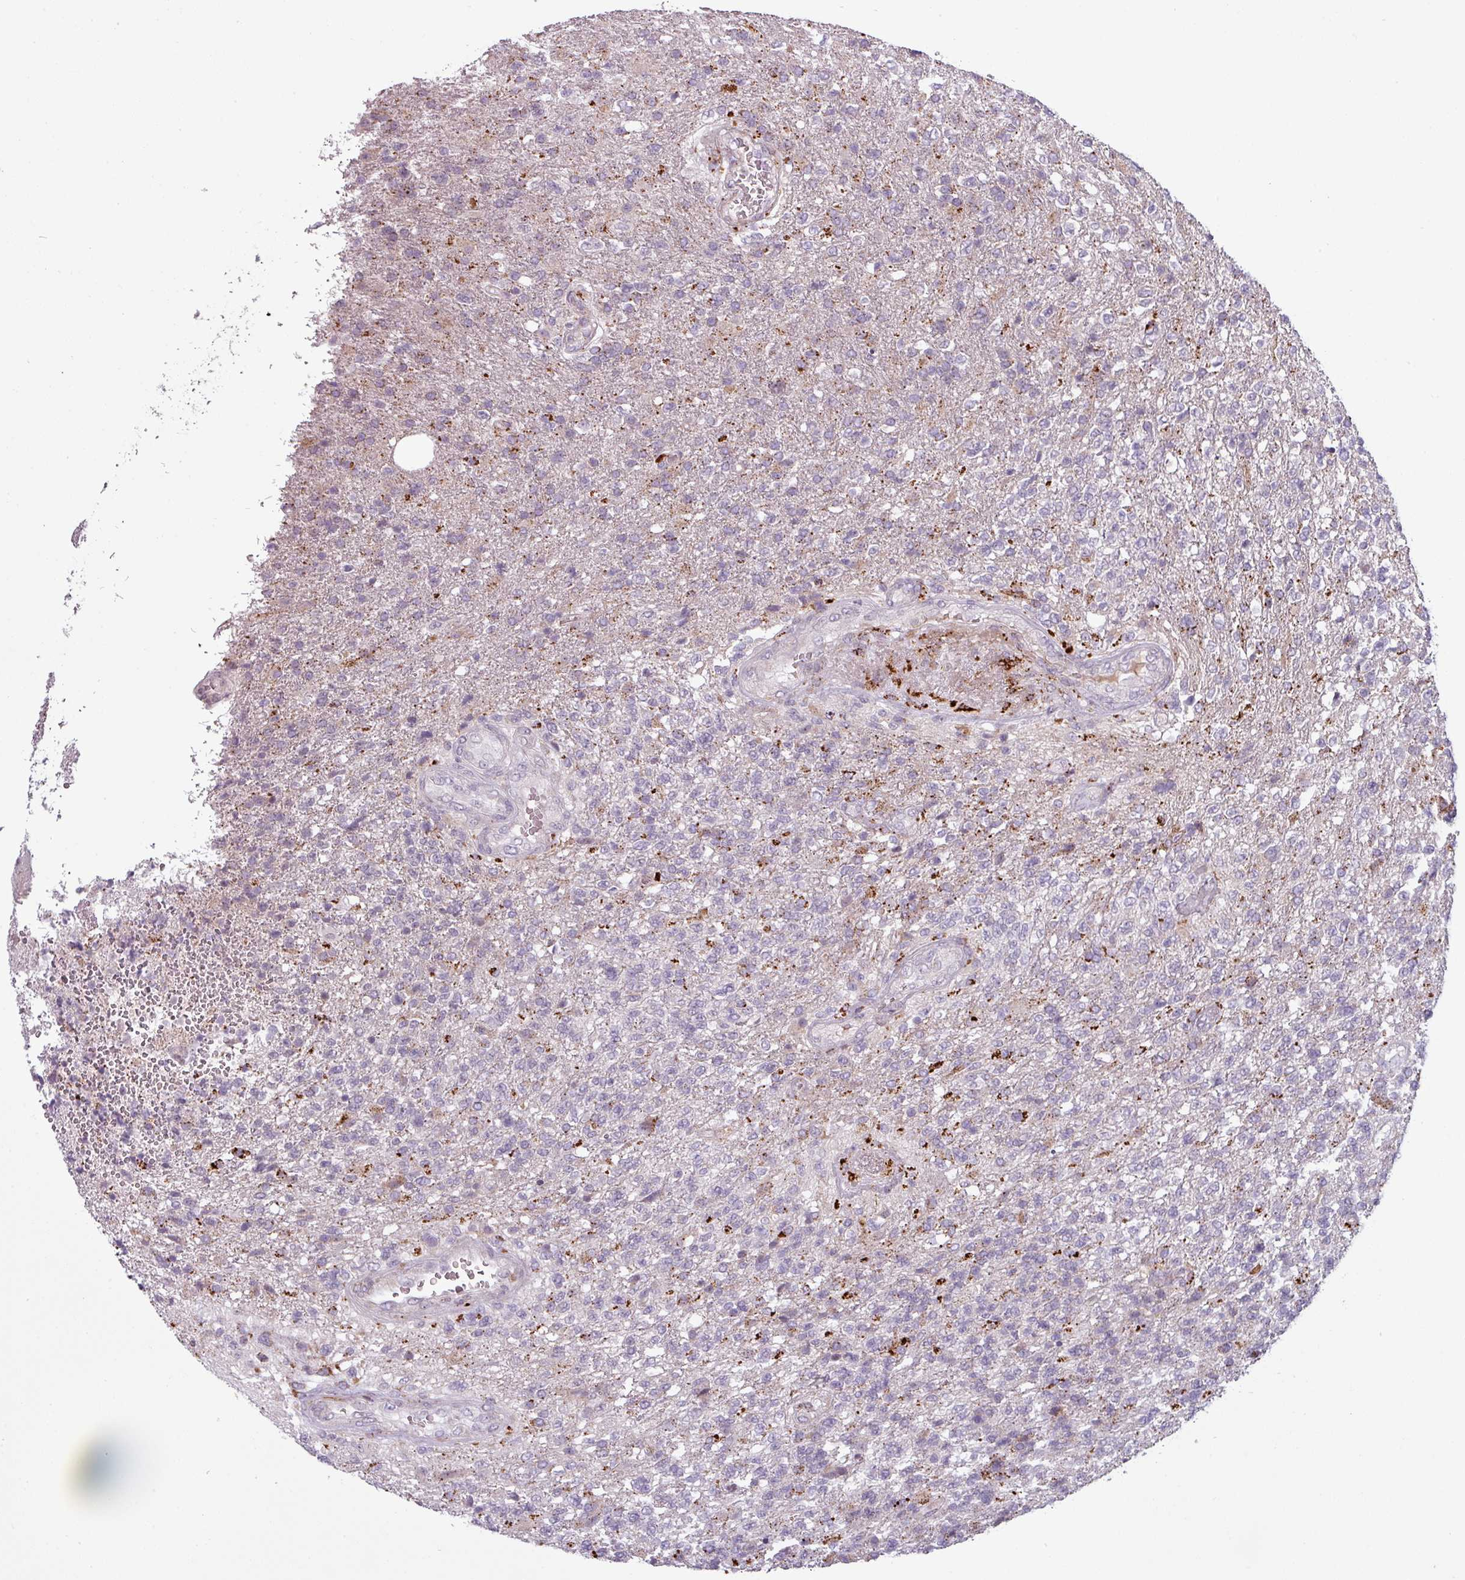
{"staining": {"intensity": "negative", "quantity": "none", "location": "none"}, "tissue": "glioma", "cell_type": "Tumor cells", "image_type": "cancer", "snomed": [{"axis": "morphology", "description": "Glioma, malignant, High grade"}, {"axis": "topography", "description": "Brain"}], "caption": "Immunohistochemistry of human glioma exhibits no expression in tumor cells. (DAB immunohistochemistry visualized using brightfield microscopy, high magnification).", "gene": "MAP7D2", "patient": {"sex": "male", "age": 56}}